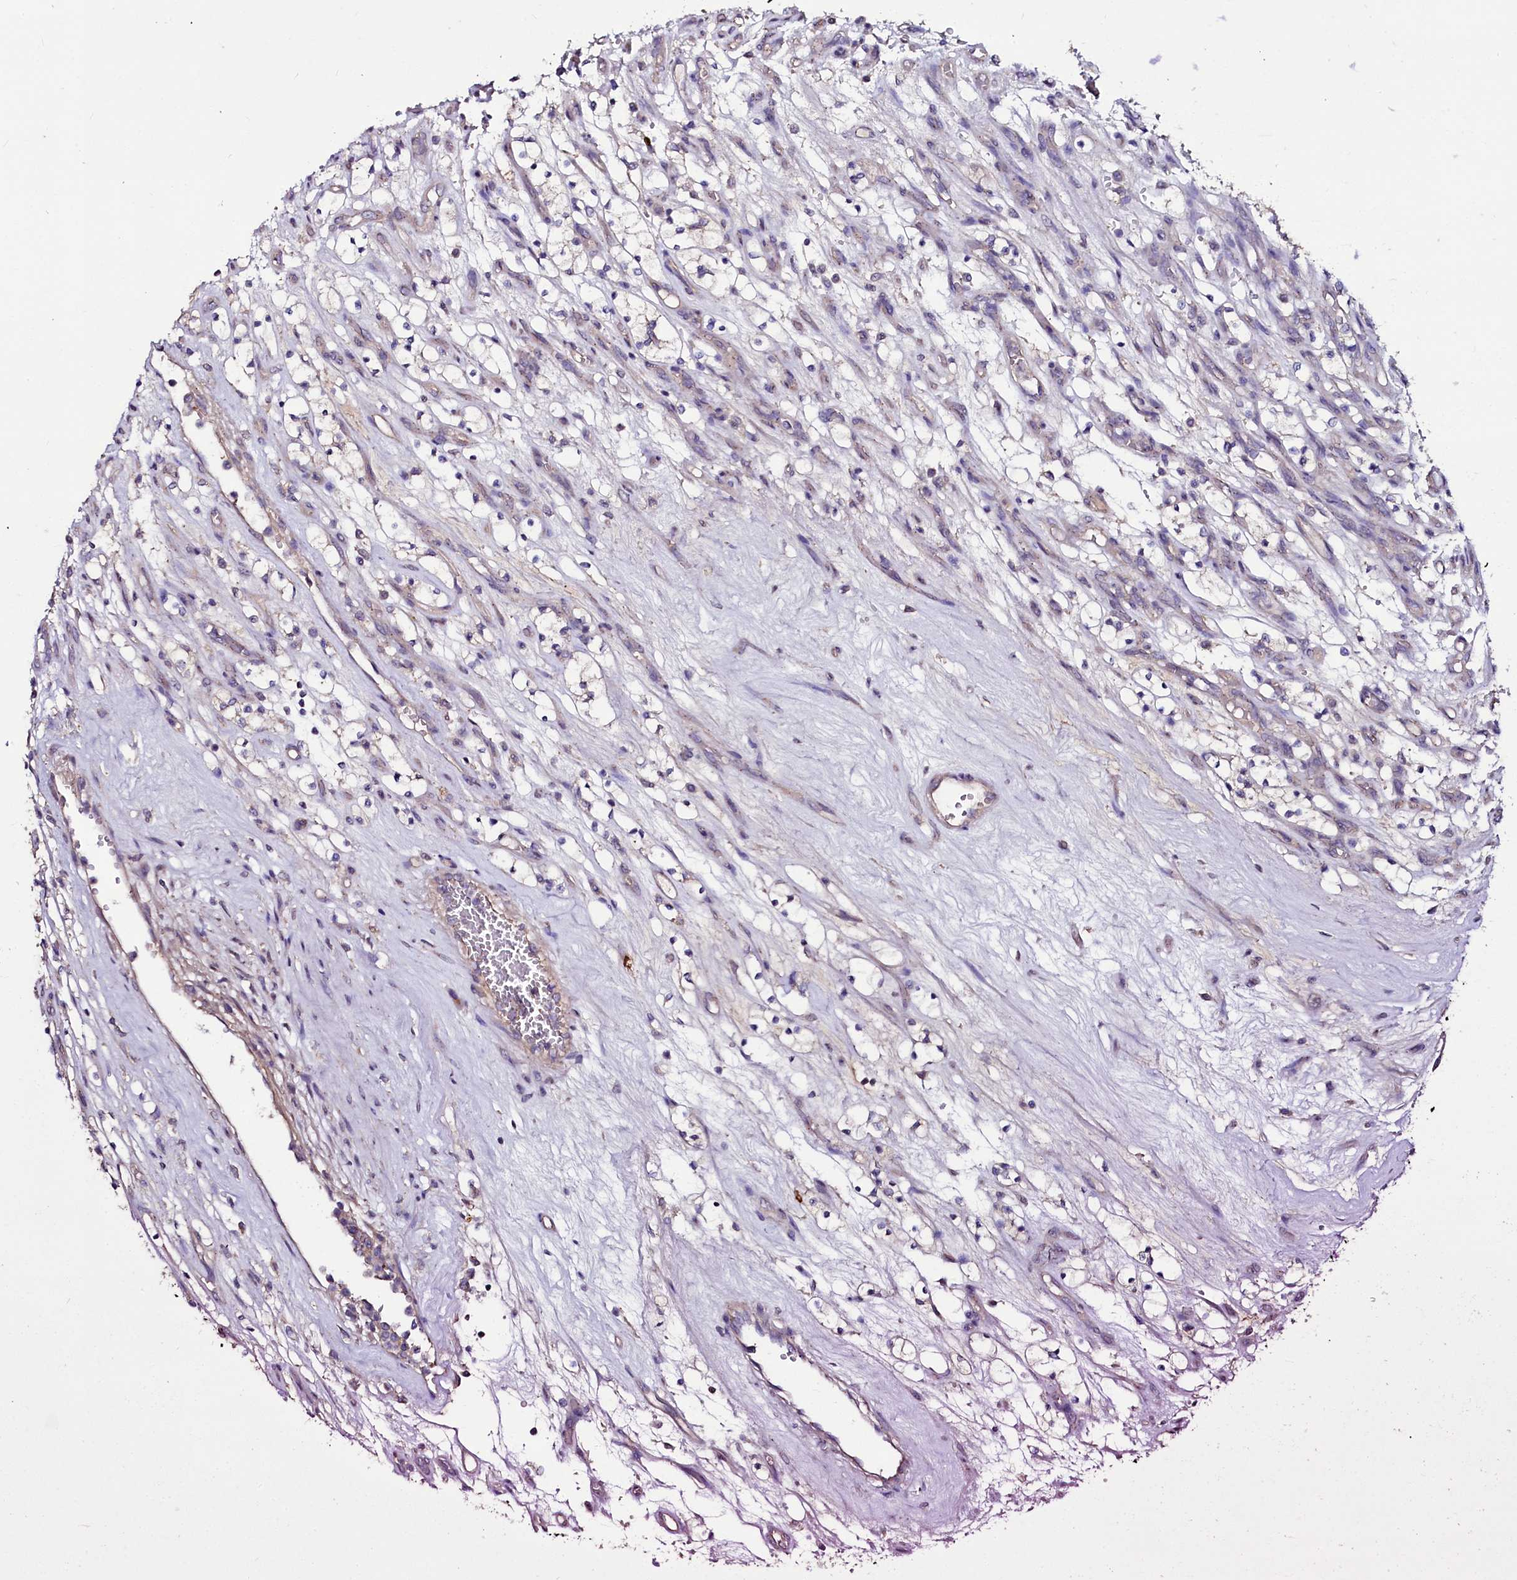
{"staining": {"intensity": "weak", "quantity": "<25%", "location": "cytoplasmic/membranous"}, "tissue": "renal cancer", "cell_type": "Tumor cells", "image_type": "cancer", "snomed": [{"axis": "morphology", "description": "Adenocarcinoma, NOS"}, {"axis": "topography", "description": "Kidney"}], "caption": "DAB (3,3'-diaminobenzidine) immunohistochemical staining of renal adenocarcinoma exhibits no significant positivity in tumor cells.", "gene": "USPL1", "patient": {"sex": "female", "age": 69}}